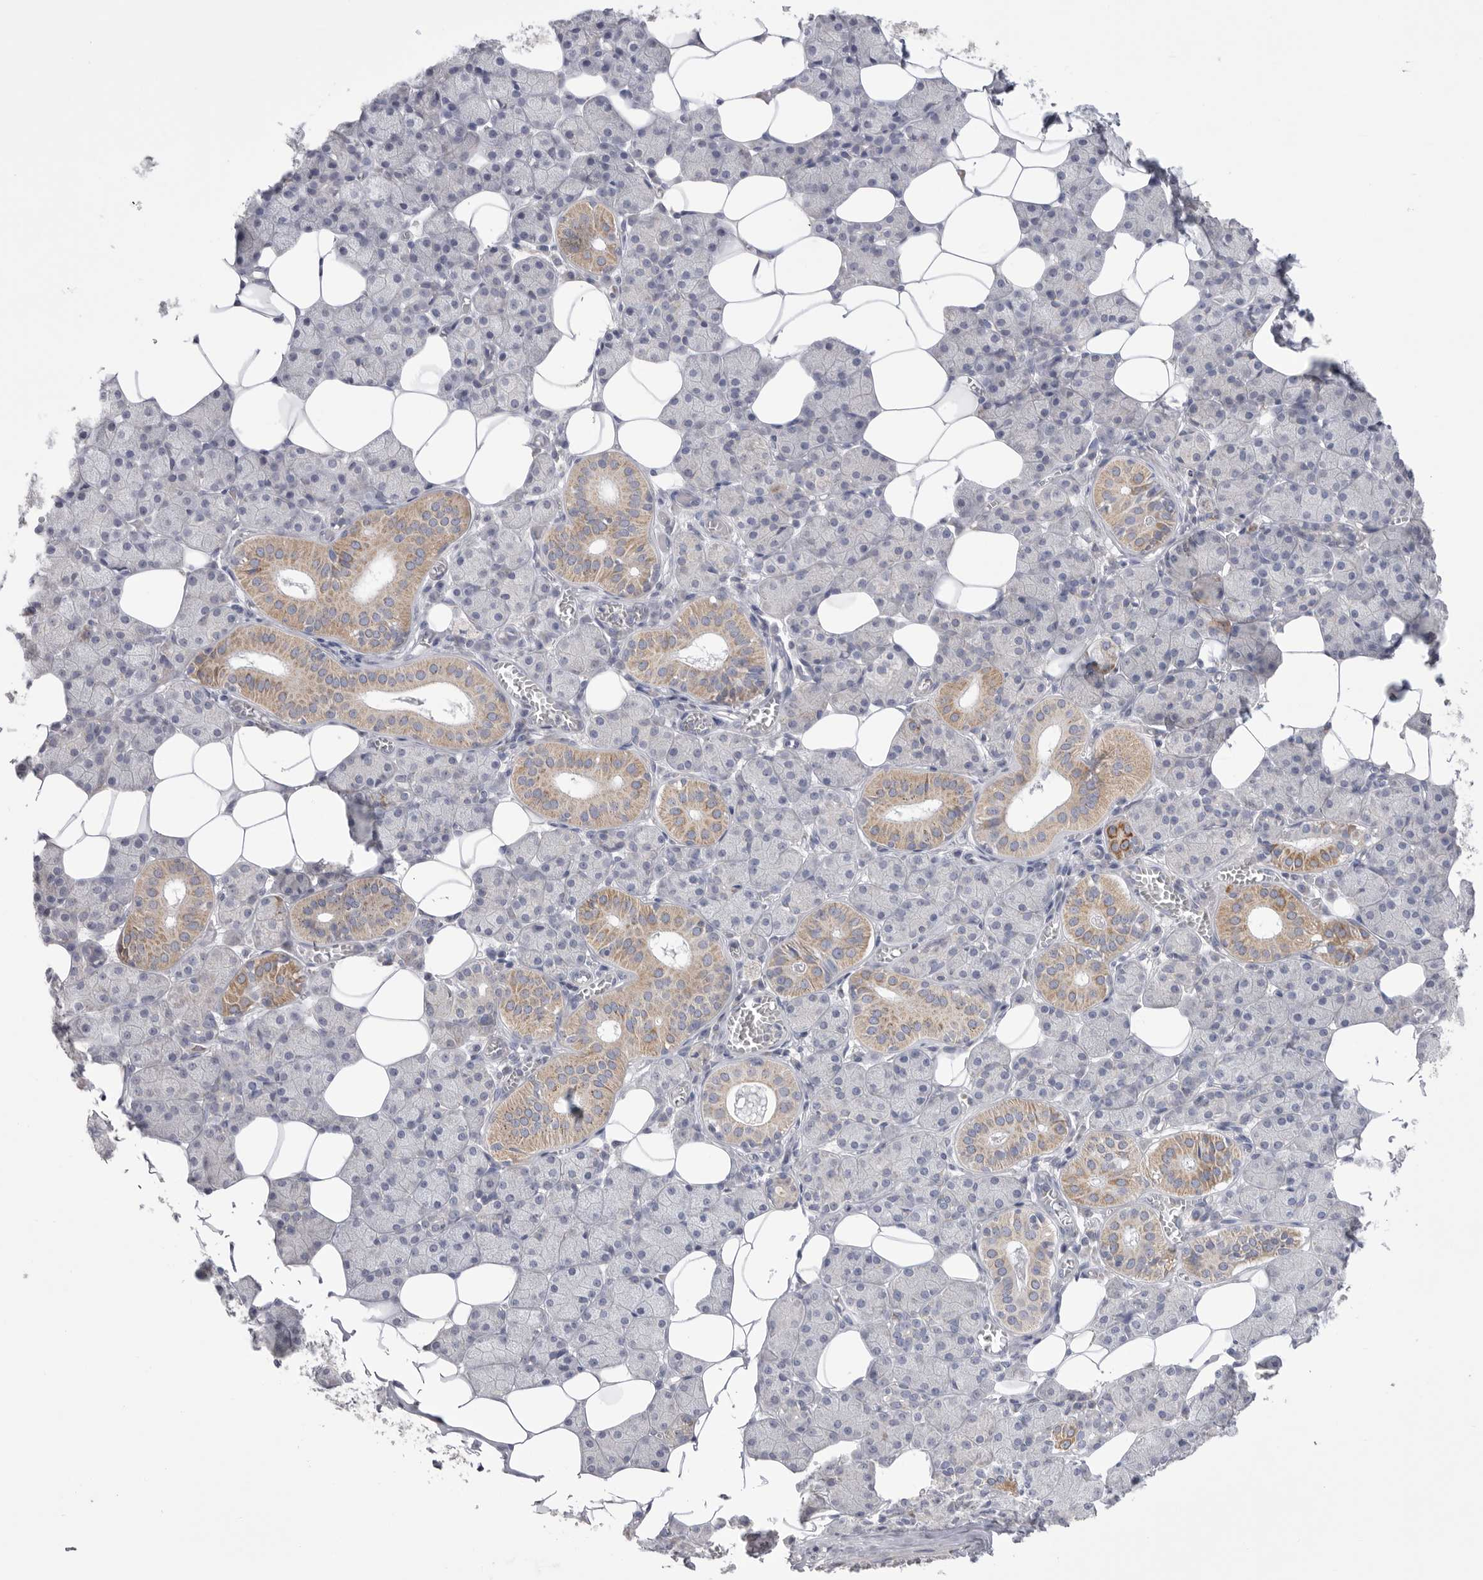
{"staining": {"intensity": "weak", "quantity": "<25%", "location": "cytoplasmic/membranous"}, "tissue": "salivary gland", "cell_type": "Glandular cells", "image_type": "normal", "snomed": [{"axis": "morphology", "description": "Normal tissue, NOS"}, {"axis": "topography", "description": "Salivary gland"}], "caption": "High magnification brightfield microscopy of unremarkable salivary gland stained with DAB (3,3'-diaminobenzidine) (brown) and counterstained with hematoxylin (blue): glandular cells show no significant expression.", "gene": "VDAC3", "patient": {"sex": "female", "age": 33}}